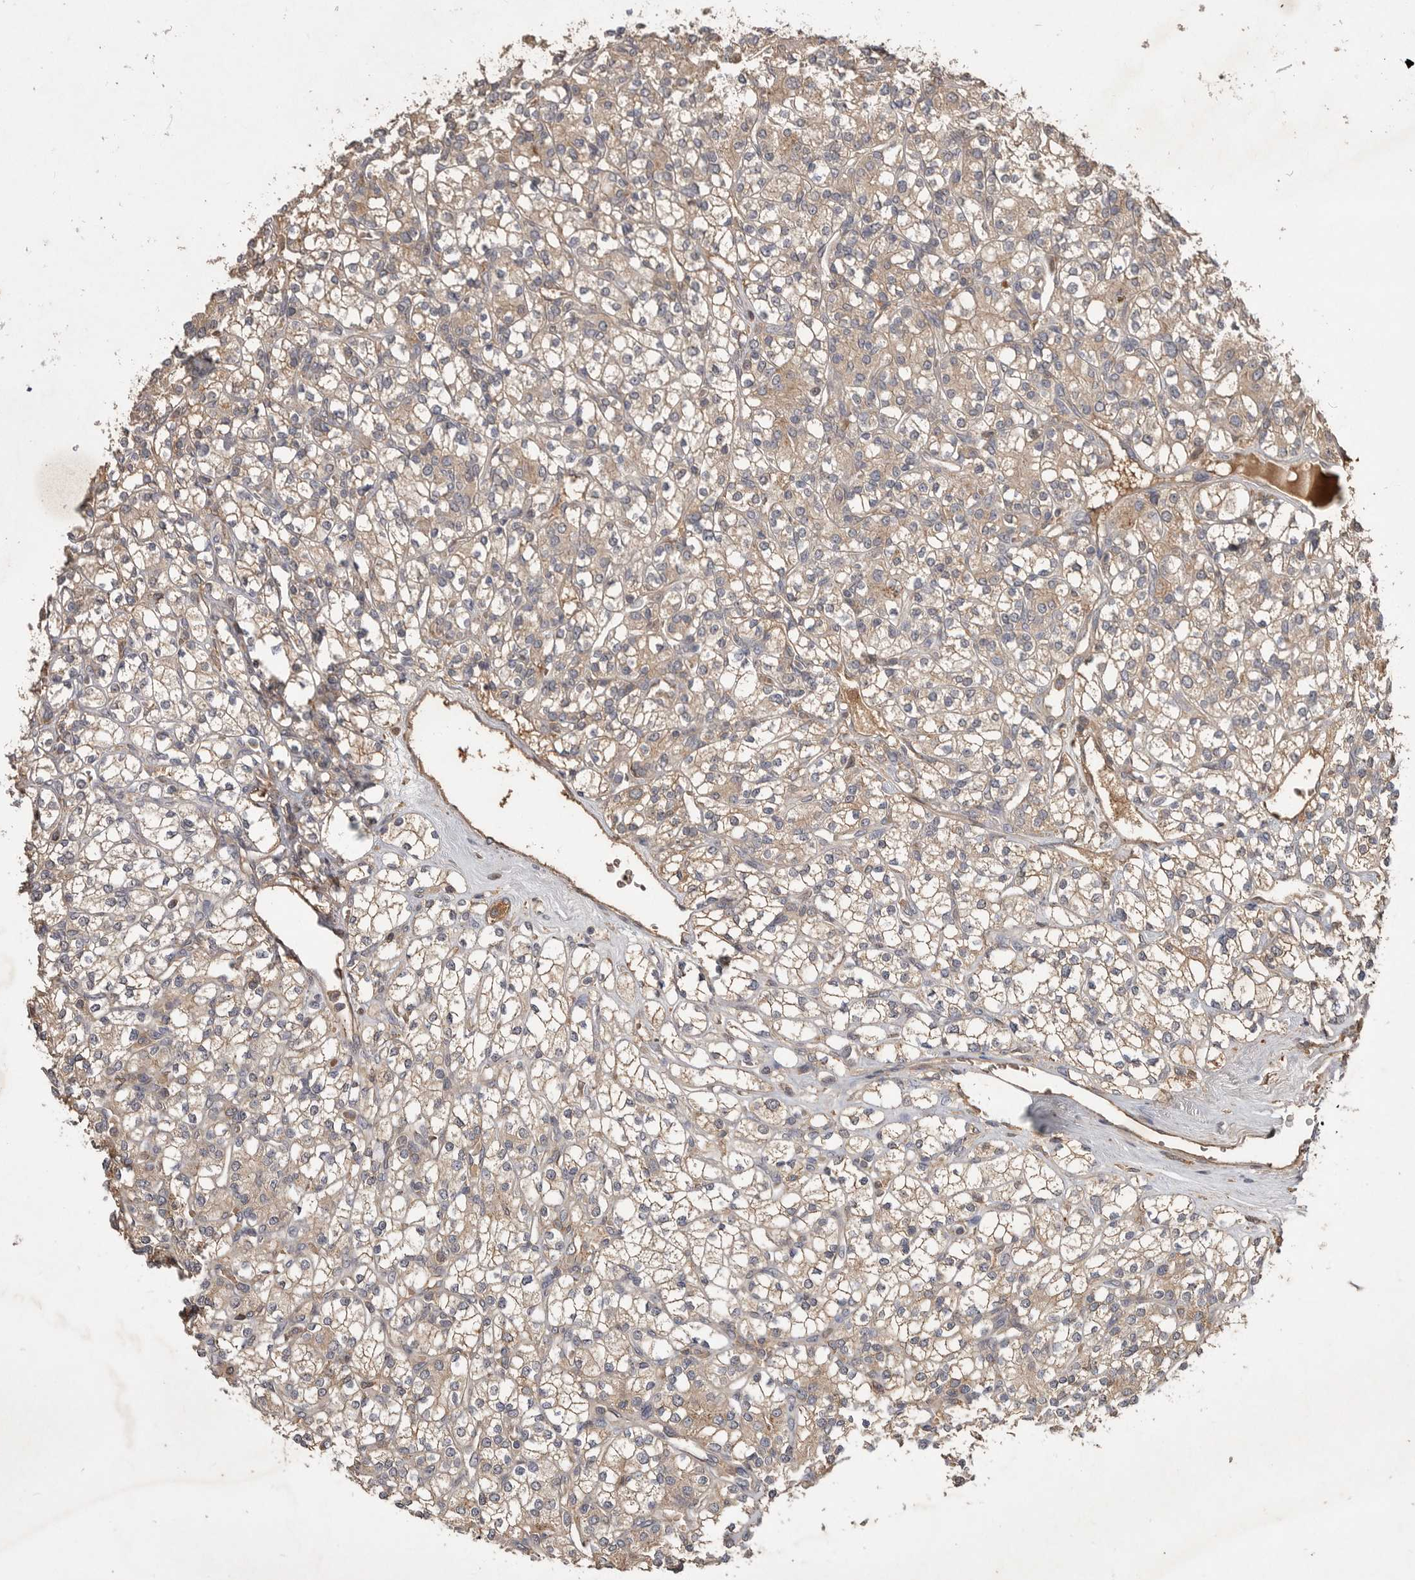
{"staining": {"intensity": "weak", "quantity": "25%-75%", "location": "cytoplasmic/membranous"}, "tissue": "renal cancer", "cell_type": "Tumor cells", "image_type": "cancer", "snomed": [{"axis": "morphology", "description": "Adenocarcinoma, NOS"}, {"axis": "topography", "description": "Kidney"}], "caption": "This photomicrograph displays immunohistochemistry staining of renal adenocarcinoma, with low weak cytoplasmic/membranous positivity in about 25%-75% of tumor cells.", "gene": "VN1R4", "patient": {"sex": "male", "age": 77}}